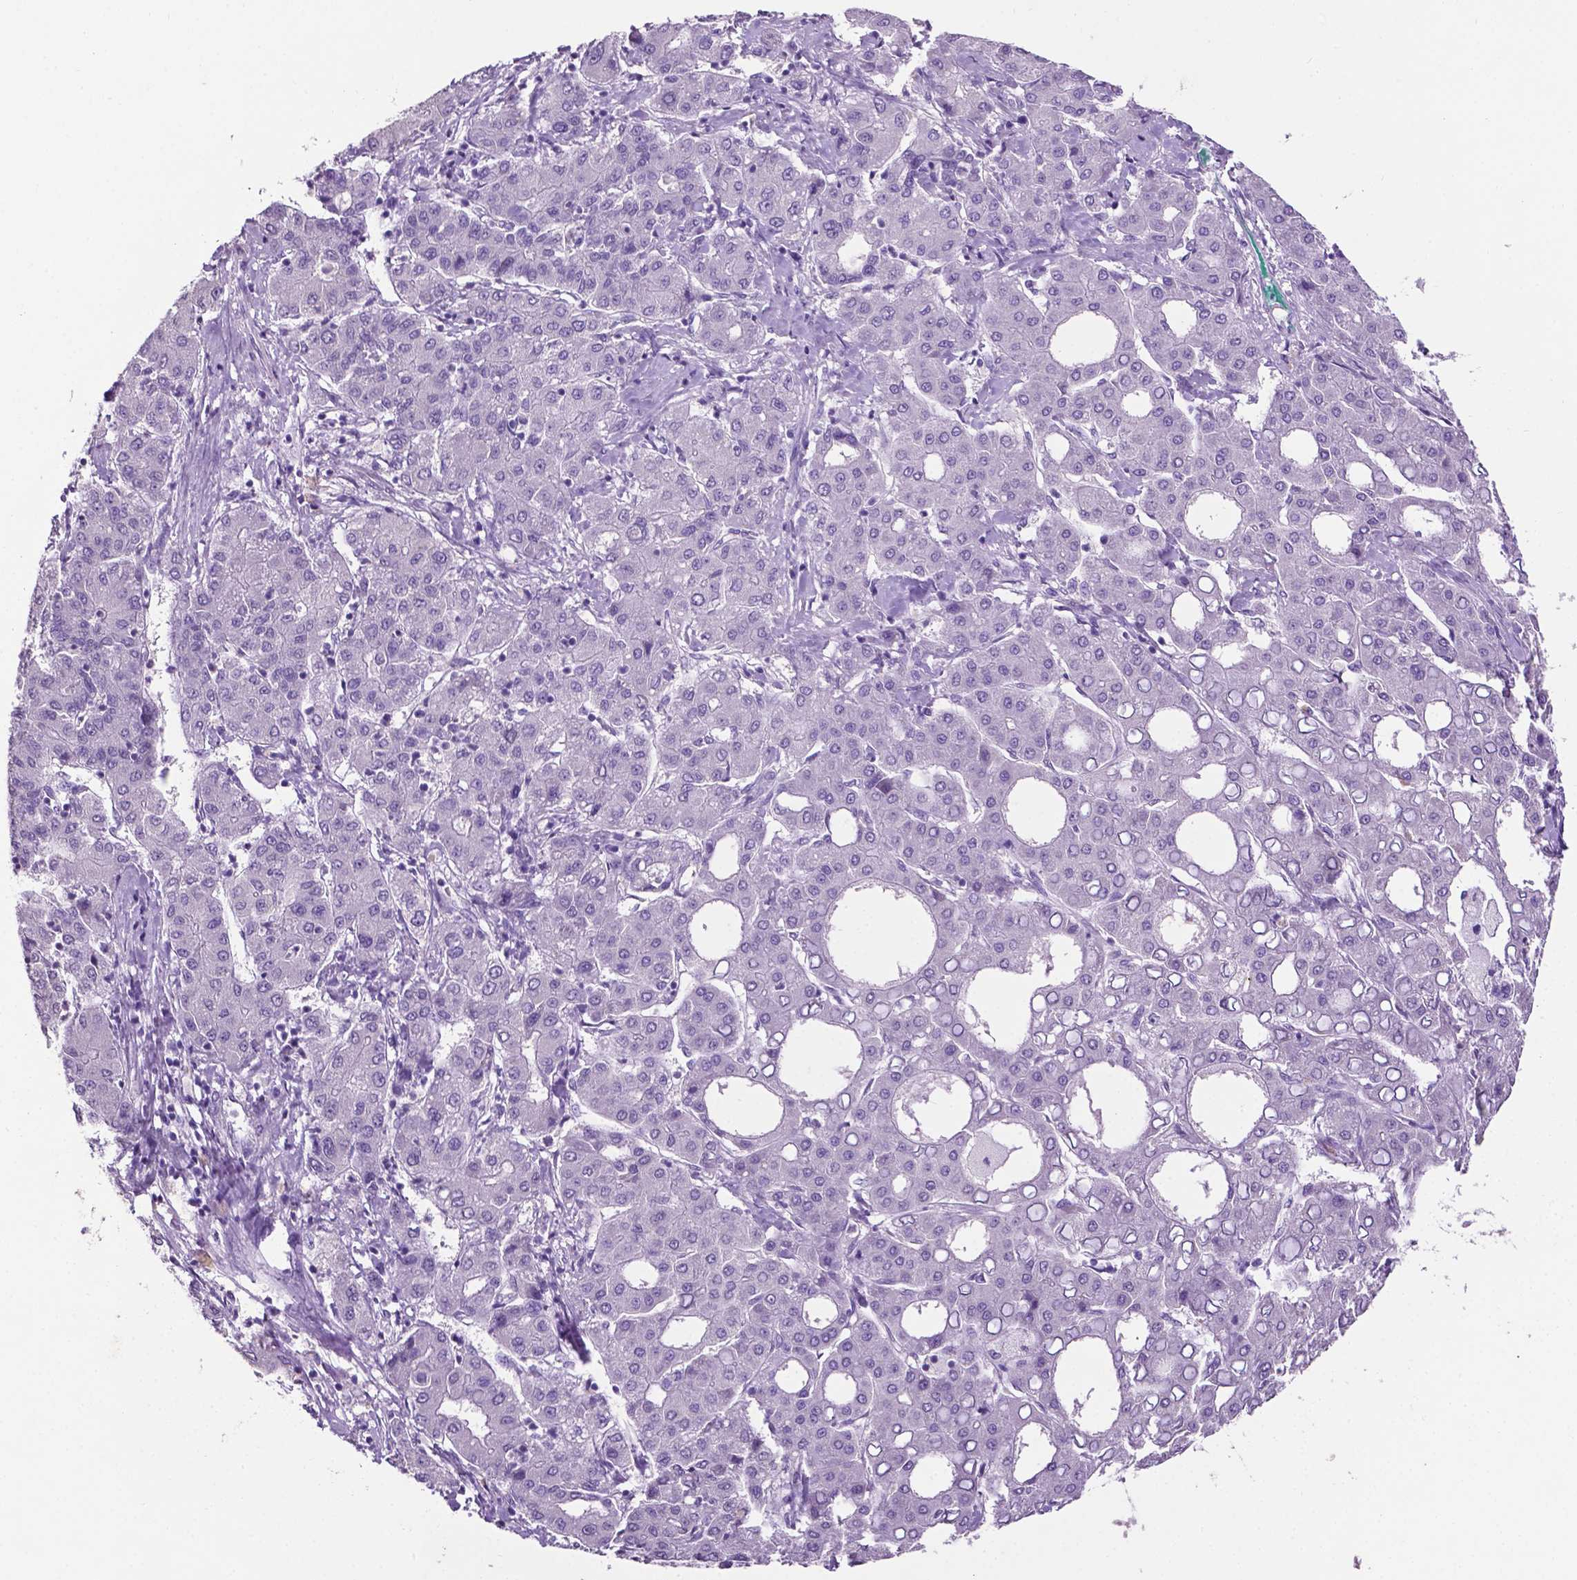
{"staining": {"intensity": "negative", "quantity": "none", "location": "none"}, "tissue": "liver cancer", "cell_type": "Tumor cells", "image_type": "cancer", "snomed": [{"axis": "morphology", "description": "Carcinoma, Hepatocellular, NOS"}, {"axis": "topography", "description": "Liver"}], "caption": "A high-resolution photomicrograph shows immunohistochemistry staining of liver hepatocellular carcinoma, which demonstrates no significant expression in tumor cells. The staining is performed using DAB (3,3'-diaminobenzidine) brown chromogen with nuclei counter-stained in using hematoxylin.", "gene": "TACSTD2", "patient": {"sex": "male", "age": 65}}